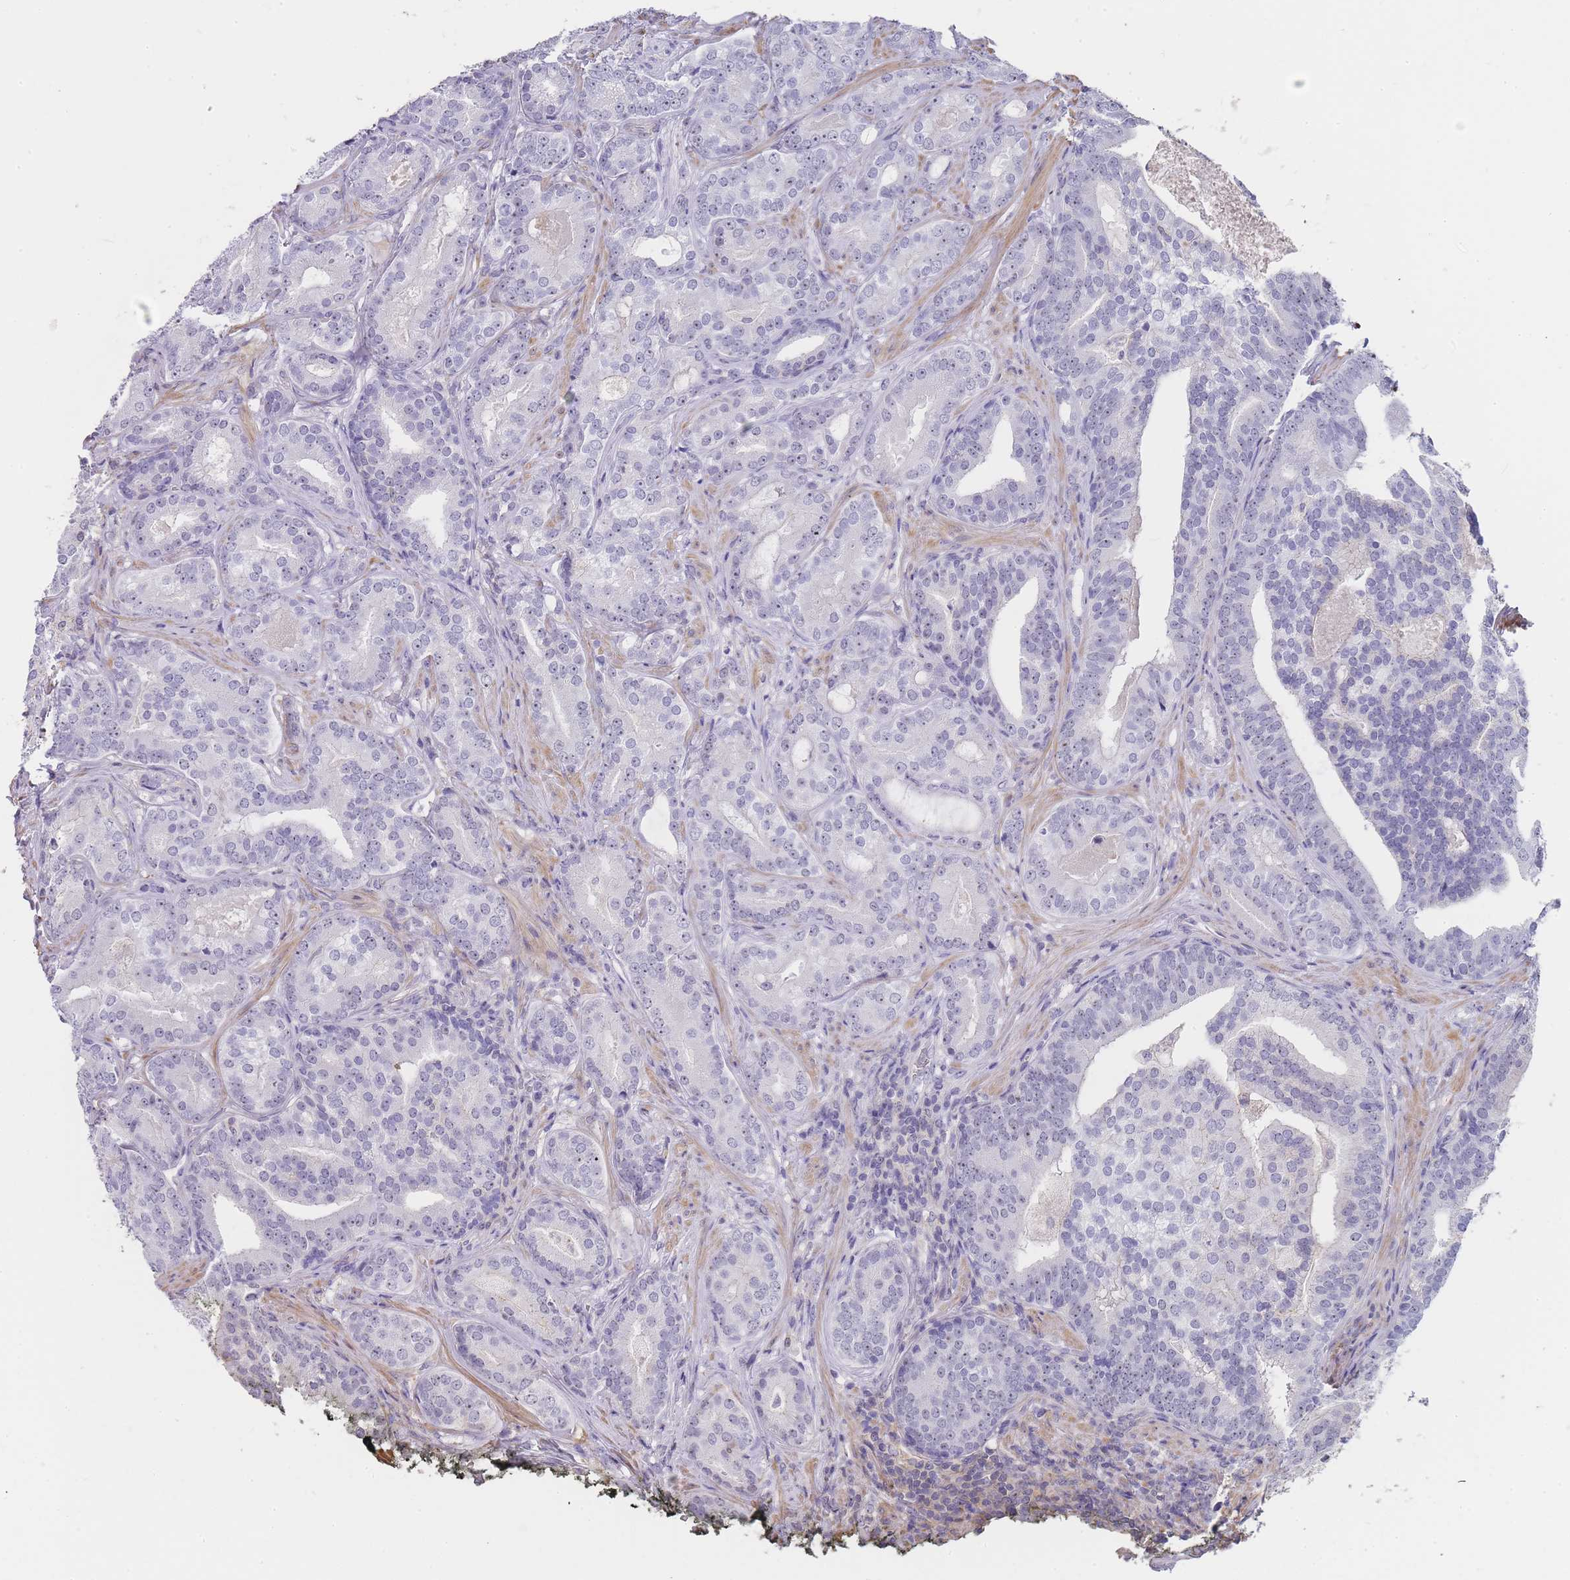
{"staining": {"intensity": "weak", "quantity": "<25%", "location": "nuclear"}, "tissue": "prostate cancer", "cell_type": "Tumor cells", "image_type": "cancer", "snomed": [{"axis": "morphology", "description": "Adenocarcinoma, High grade"}, {"axis": "topography", "description": "Prostate"}], "caption": "There is no significant staining in tumor cells of prostate cancer (high-grade adenocarcinoma).", "gene": "NOP14", "patient": {"sex": "male", "age": 55}}